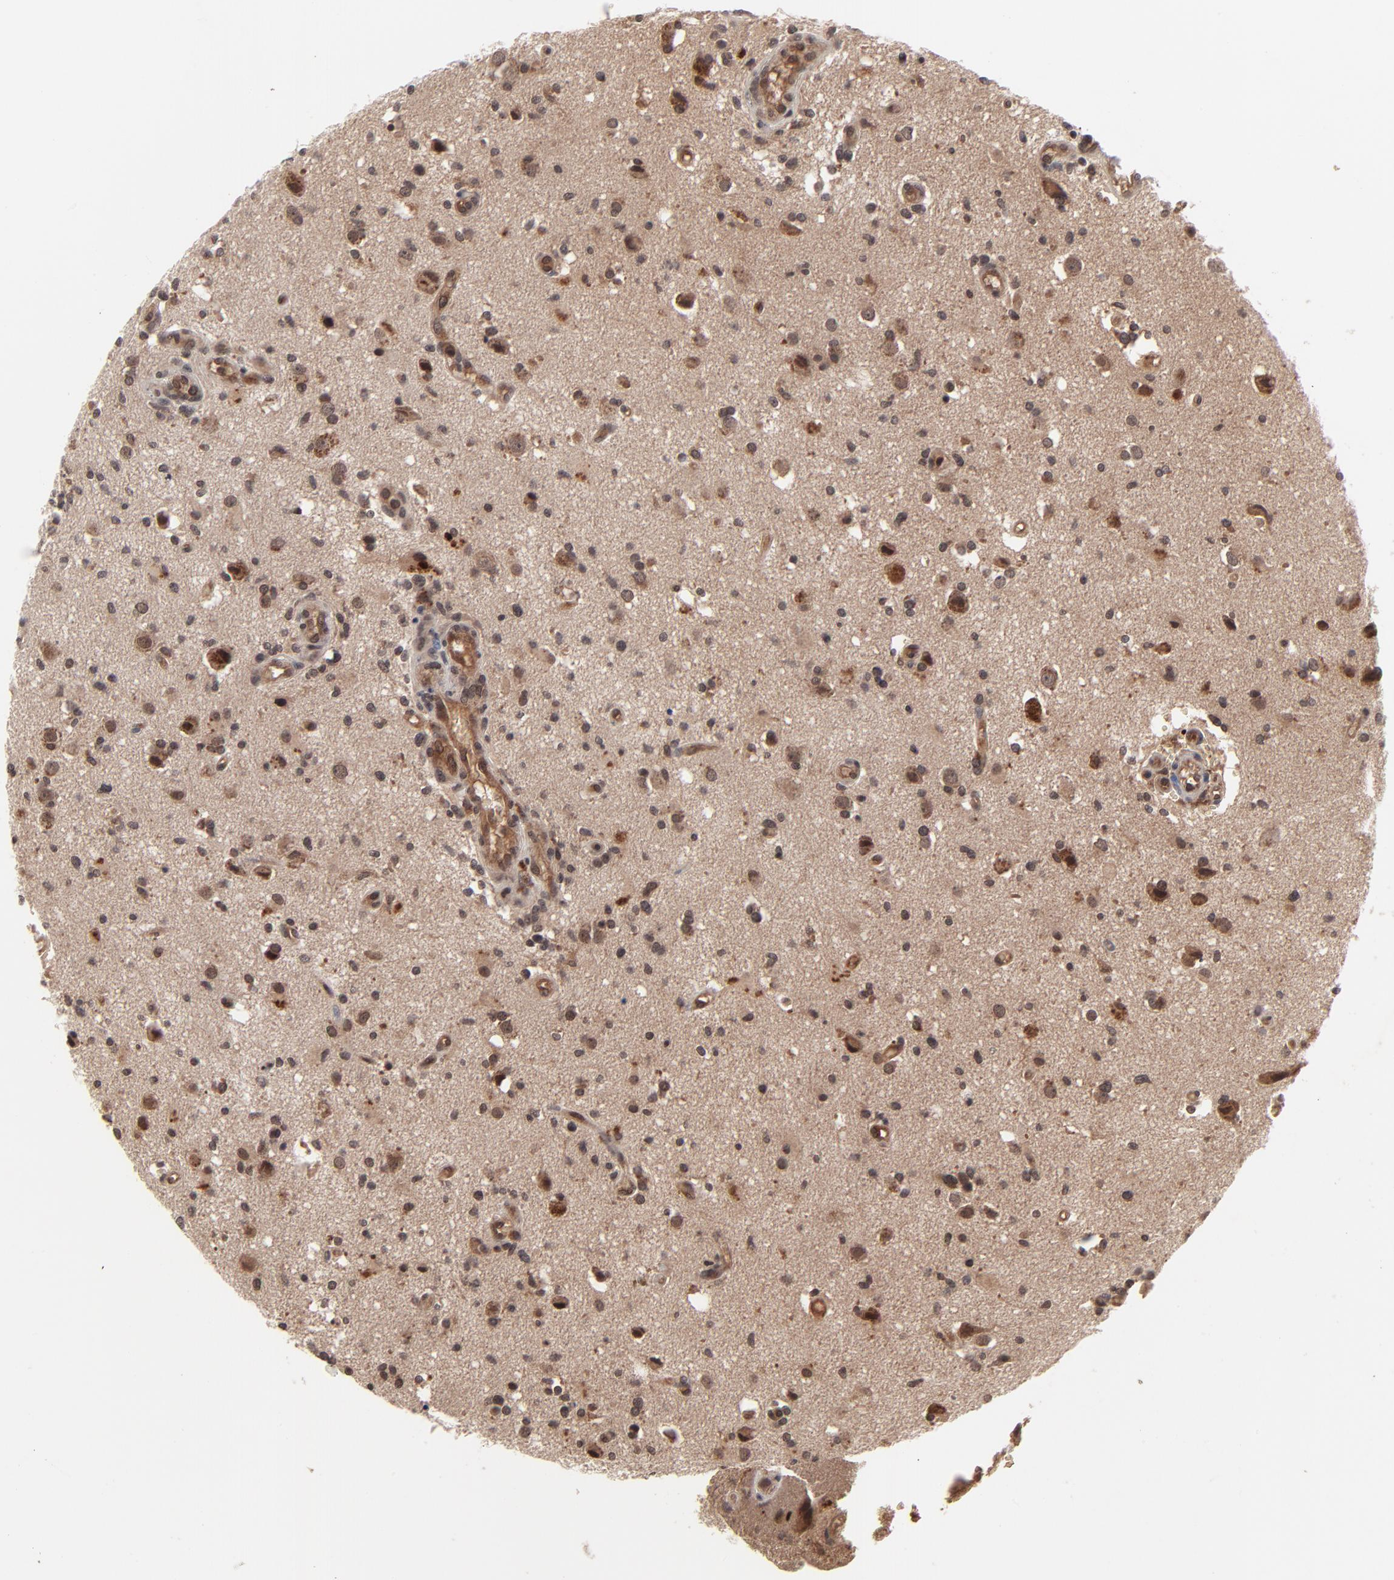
{"staining": {"intensity": "moderate", "quantity": ">75%", "location": "cytoplasmic/membranous,nuclear"}, "tissue": "glioma", "cell_type": "Tumor cells", "image_type": "cancer", "snomed": [{"axis": "morphology", "description": "Normal tissue, NOS"}, {"axis": "morphology", "description": "Glioma, malignant, High grade"}, {"axis": "topography", "description": "Cerebral cortex"}], "caption": "Immunohistochemical staining of glioma displays moderate cytoplasmic/membranous and nuclear protein staining in about >75% of tumor cells.", "gene": "CASP10", "patient": {"sex": "male", "age": 75}}